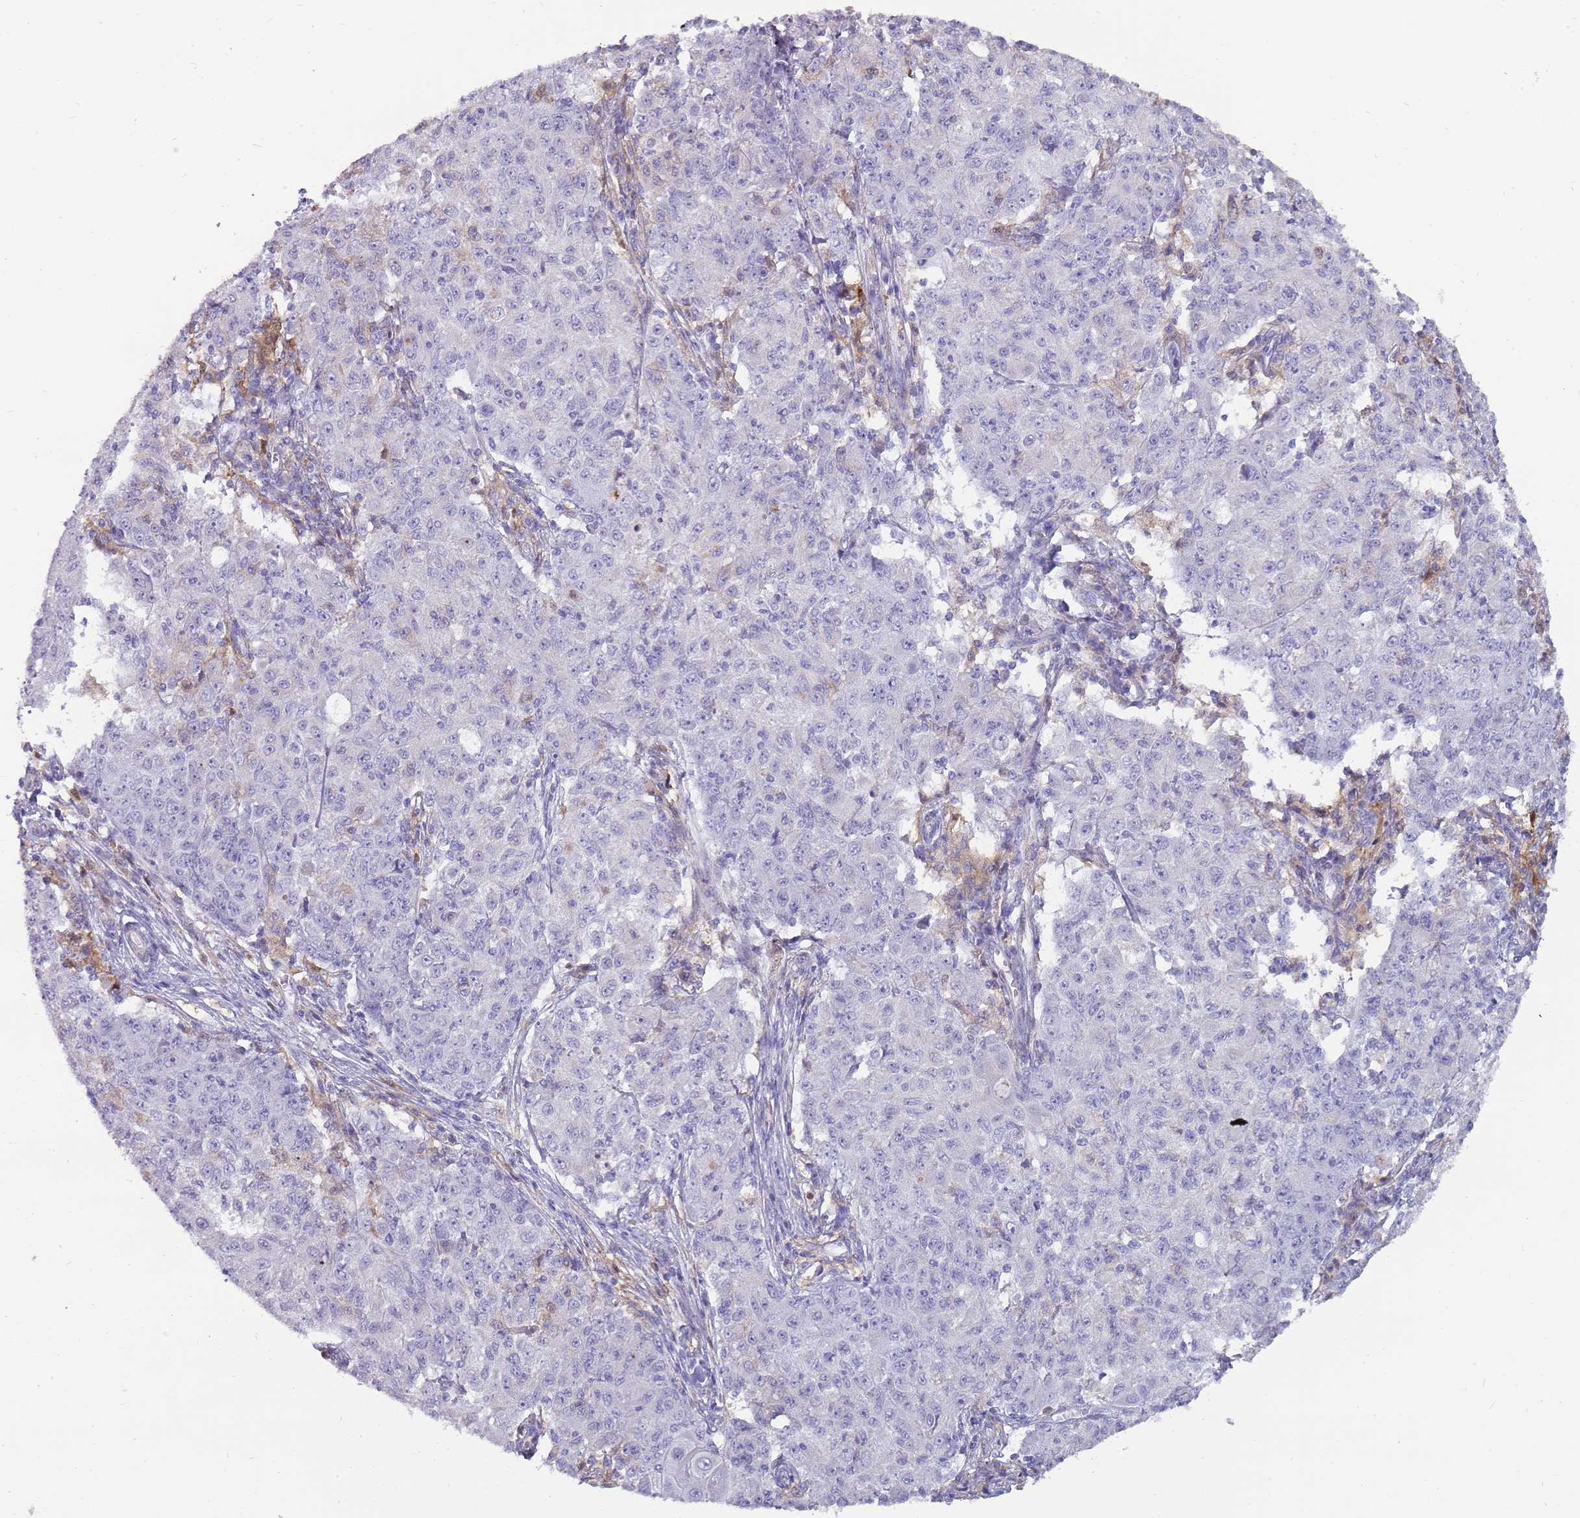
{"staining": {"intensity": "negative", "quantity": "none", "location": "none"}, "tissue": "ovarian cancer", "cell_type": "Tumor cells", "image_type": "cancer", "snomed": [{"axis": "morphology", "description": "Carcinoma, endometroid"}, {"axis": "topography", "description": "Ovary"}], "caption": "DAB (3,3'-diaminobenzidine) immunohistochemical staining of ovarian cancer (endometroid carcinoma) exhibits no significant expression in tumor cells.", "gene": "DIPK1C", "patient": {"sex": "female", "age": 42}}